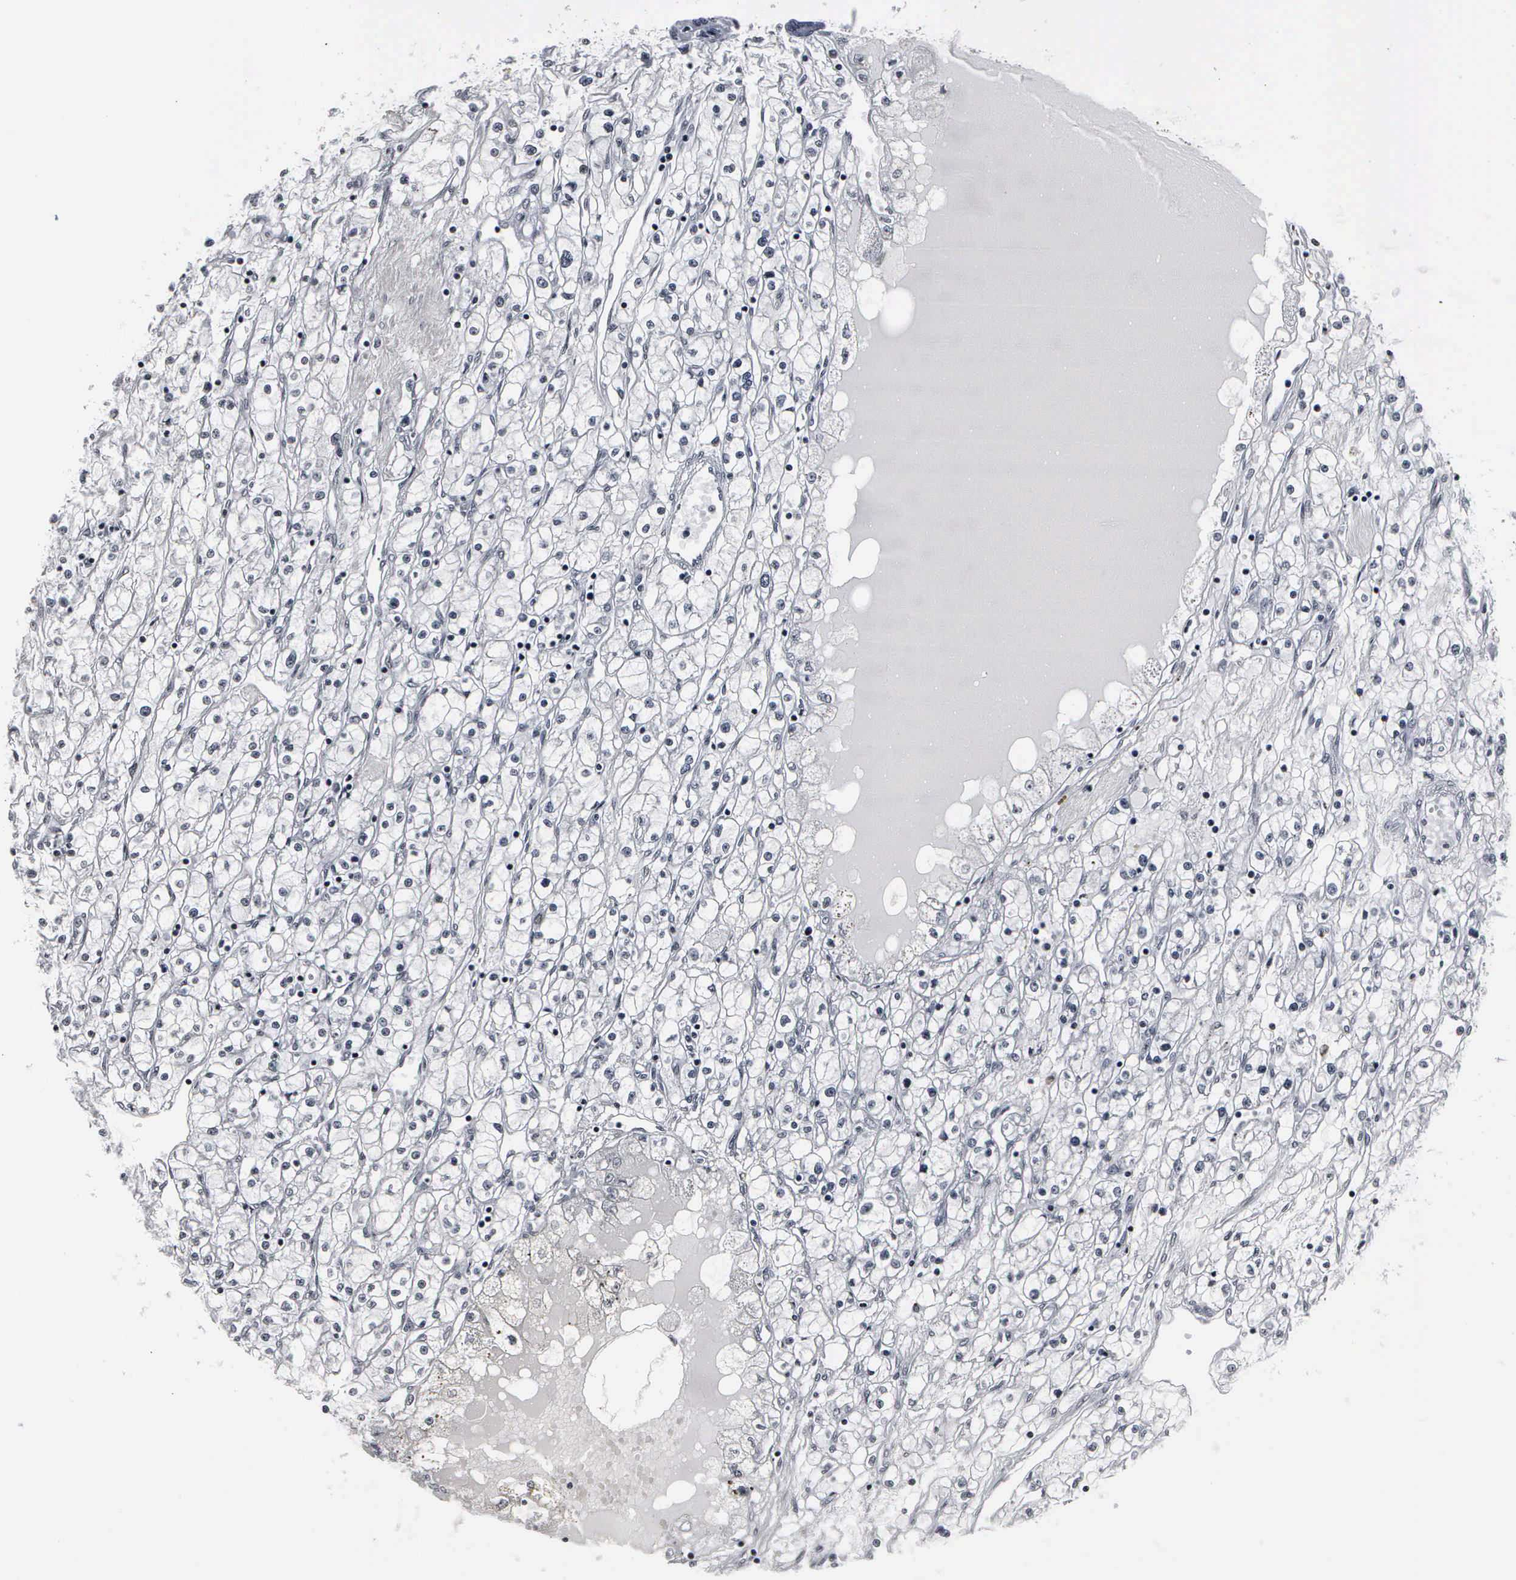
{"staining": {"intensity": "negative", "quantity": "none", "location": "none"}, "tissue": "renal cancer", "cell_type": "Tumor cells", "image_type": "cancer", "snomed": [{"axis": "morphology", "description": "Adenocarcinoma, NOS"}, {"axis": "topography", "description": "Kidney"}], "caption": "This micrograph is of renal adenocarcinoma stained with IHC to label a protein in brown with the nuclei are counter-stained blue. There is no positivity in tumor cells. The staining was performed using DAB to visualize the protein expression in brown, while the nuclei were stained in blue with hematoxylin (Magnification: 20x).", "gene": "DGCR2", "patient": {"sex": "male", "age": 56}}